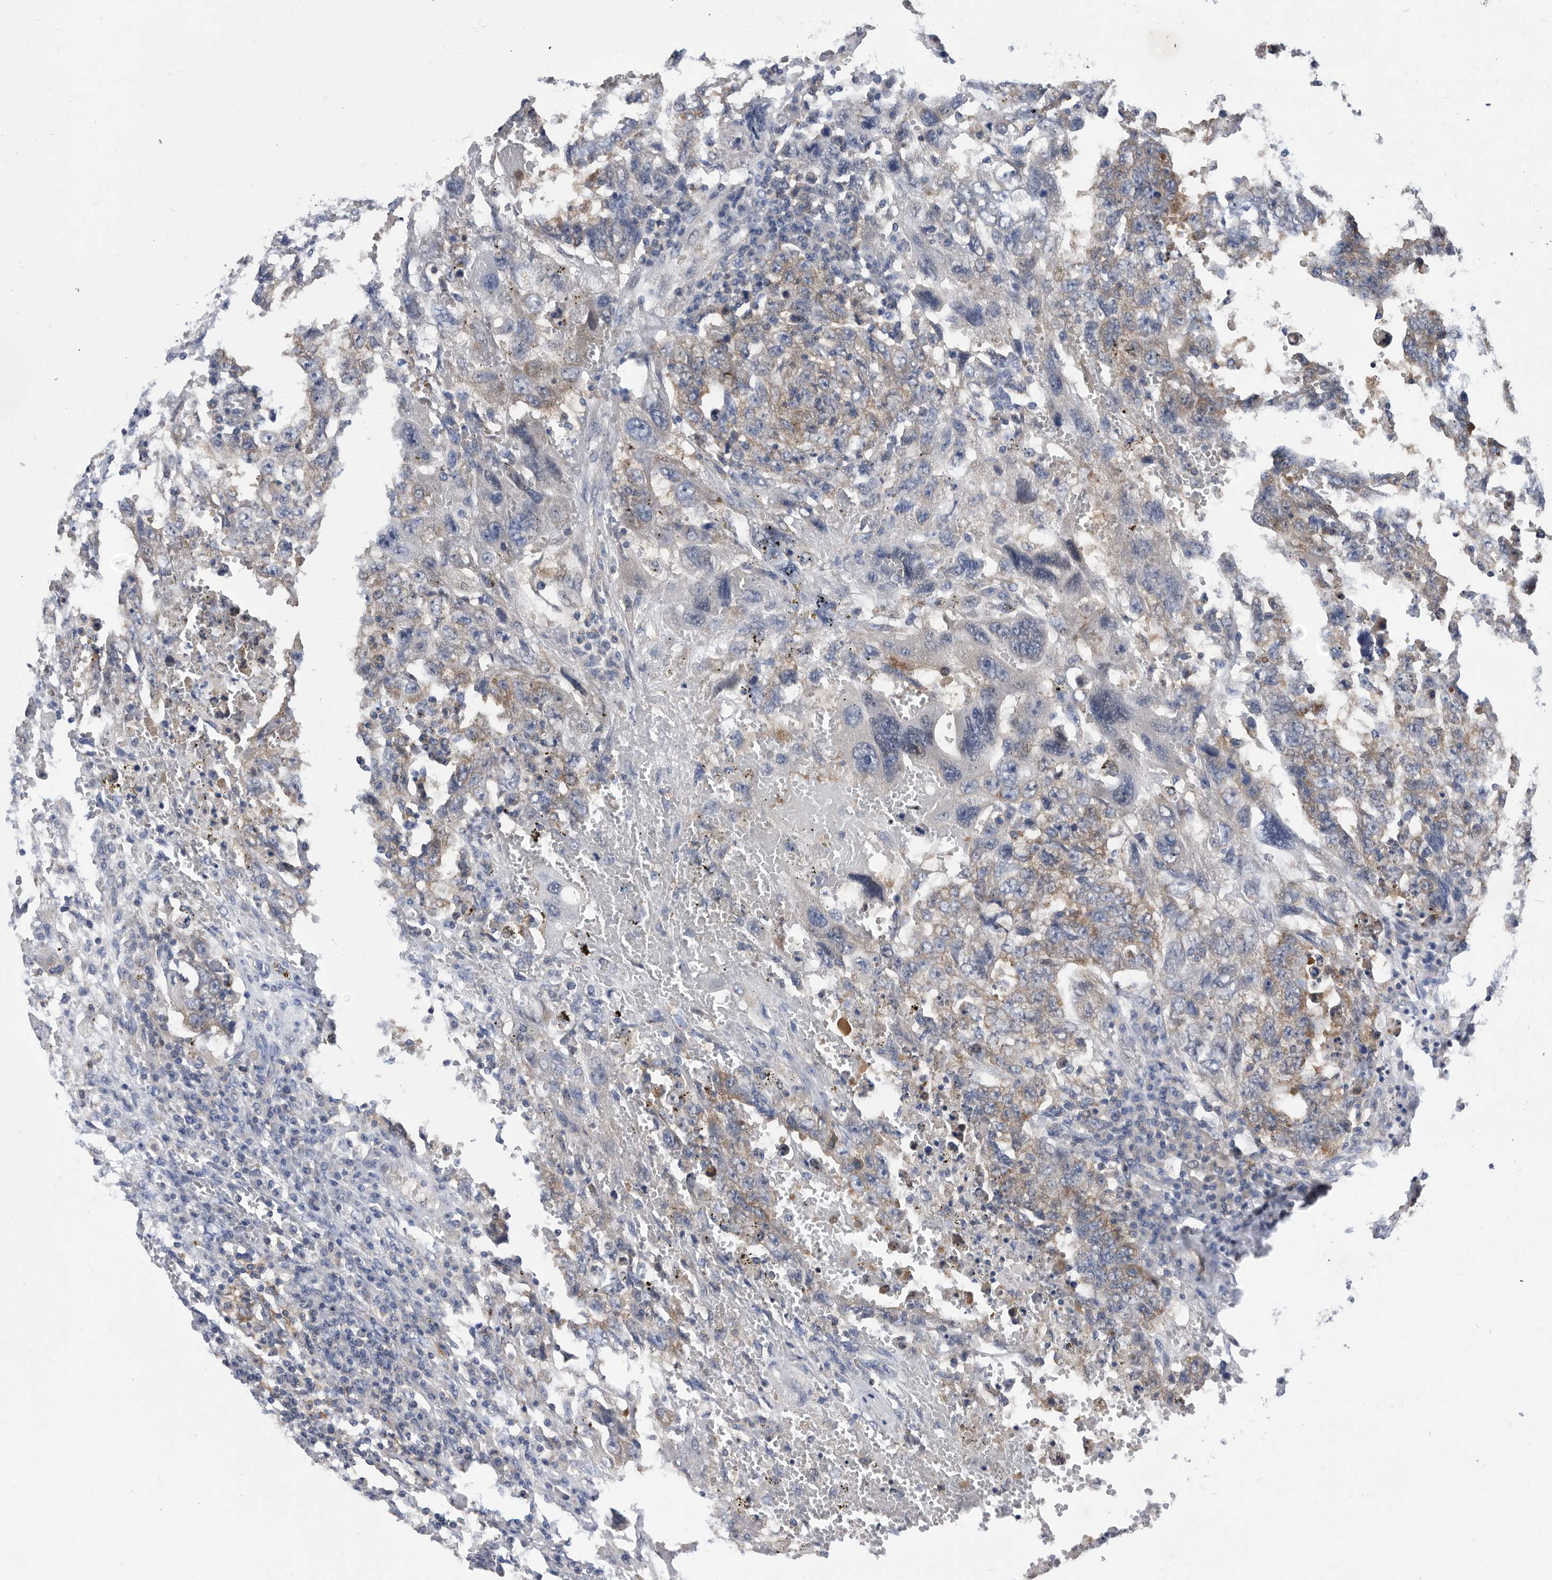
{"staining": {"intensity": "moderate", "quantity": ">75%", "location": "cytoplasmic/membranous"}, "tissue": "testis cancer", "cell_type": "Tumor cells", "image_type": "cancer", "snomed": [{"axis": "morphology", "description": "Carcinoma, Embryonal, NOS"}, {"axis": "topography", "description": "Testis"}], "caption": "Tumor cells reveal medium levels of moderate cytoplasmic/membranous staining in about >75% of cells in embryonal carcinoma (testis).", "gene": "CCT4", "patient": {"sex": "male", "age": 26}}